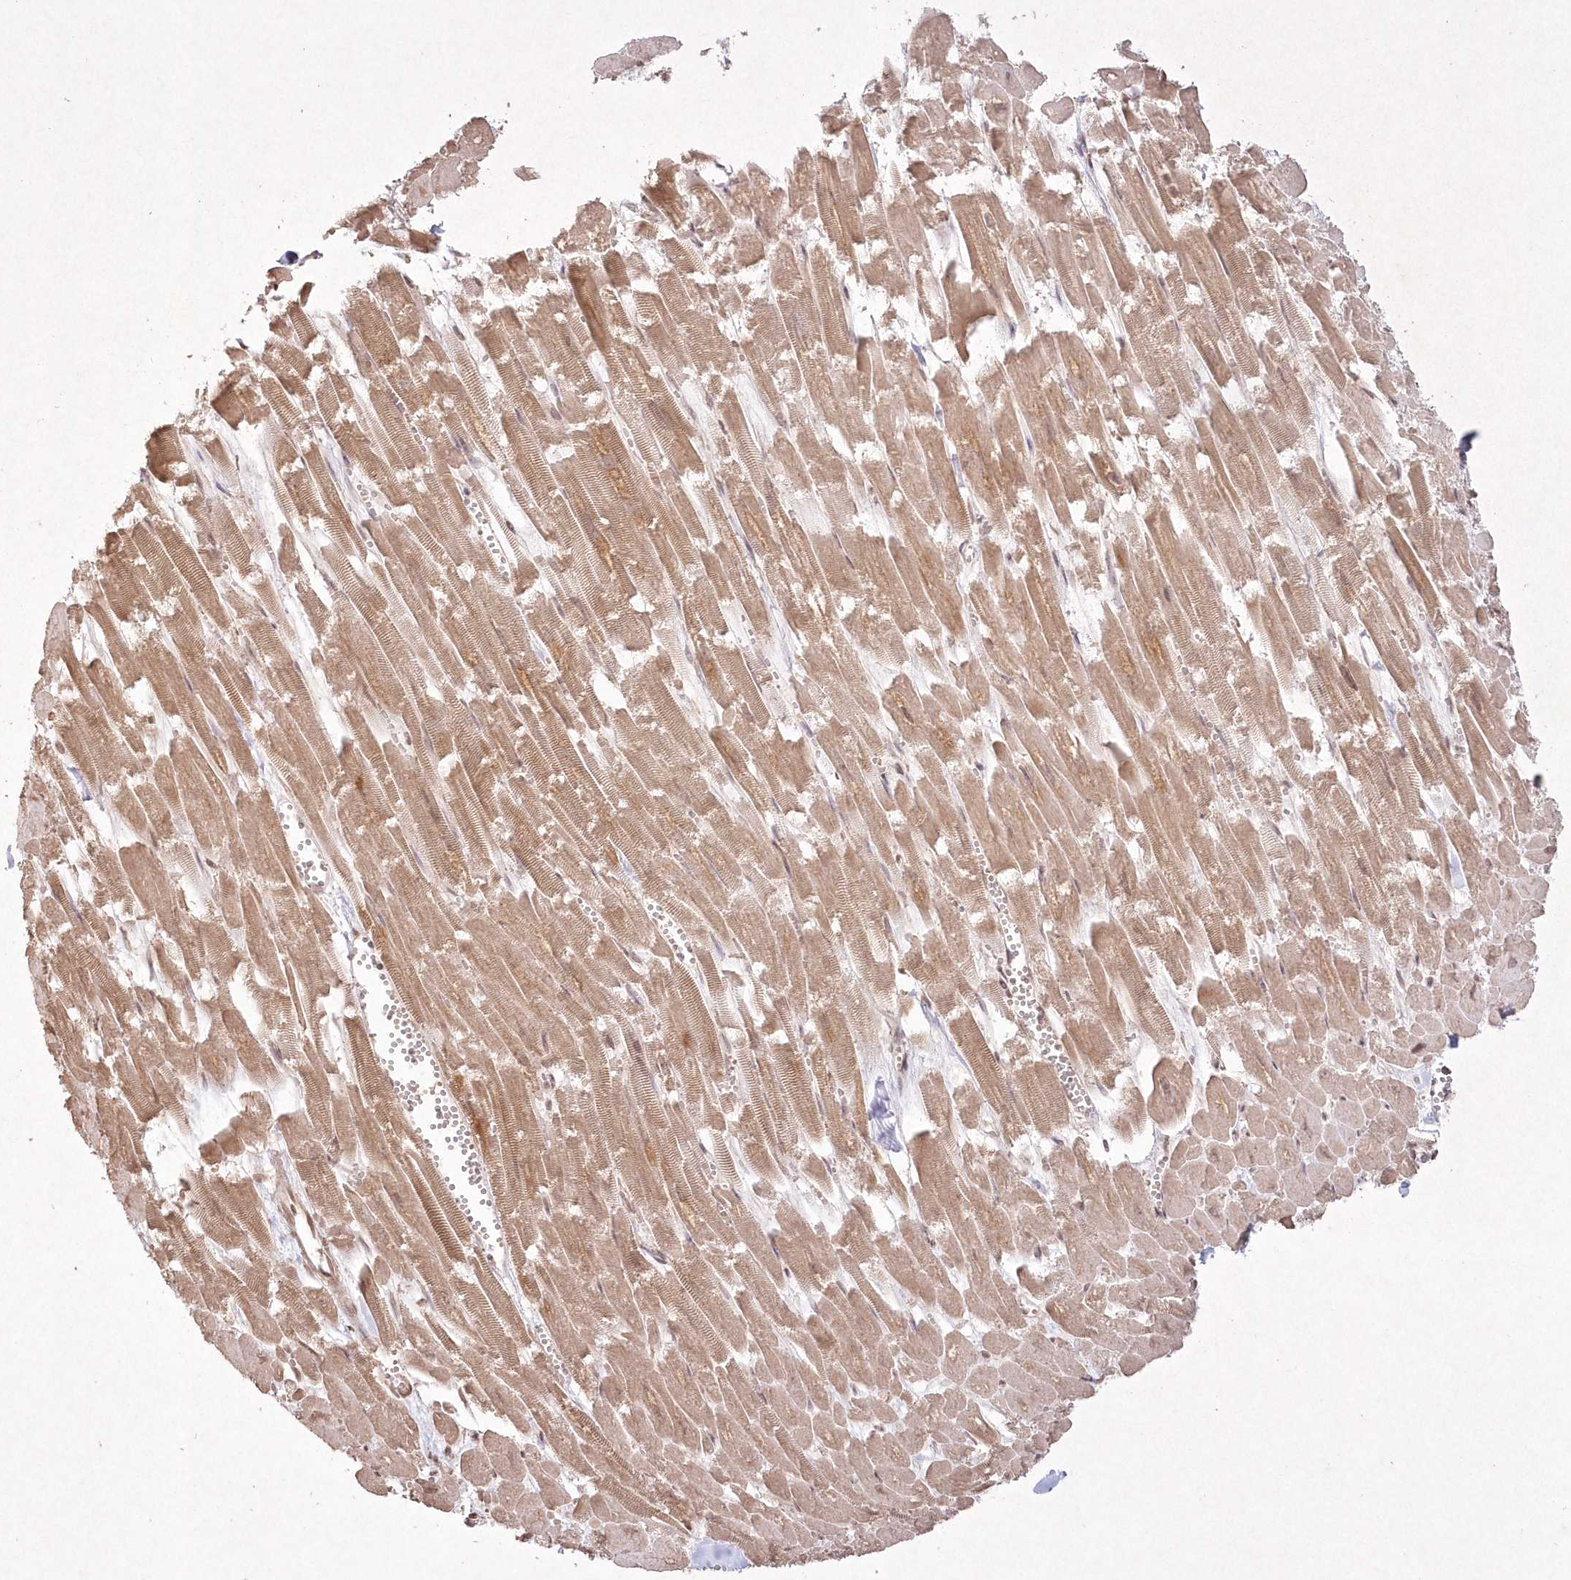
{"staining": {"intensity": "strong", "quantity": "<25%", "location": "cytoplasmic/membranous"}, "tissue": "heart muscle", "cell_type": "Cardiomyocytes", "image_type": "normal", "snomed": [{"axis": "morphology", "description": "Normal tissue, NOS"}, {"axis": "topography", "description": "Heart"}], "caption": "About <25% of cardiomyocytes in unremarkable heart muscle display strong cytoplasmic/membranous protein positivity as visualized by brown immunohistochemical staining.", "gene": "LRPPRC", "patient": {"sex": "male", "age": 54}}